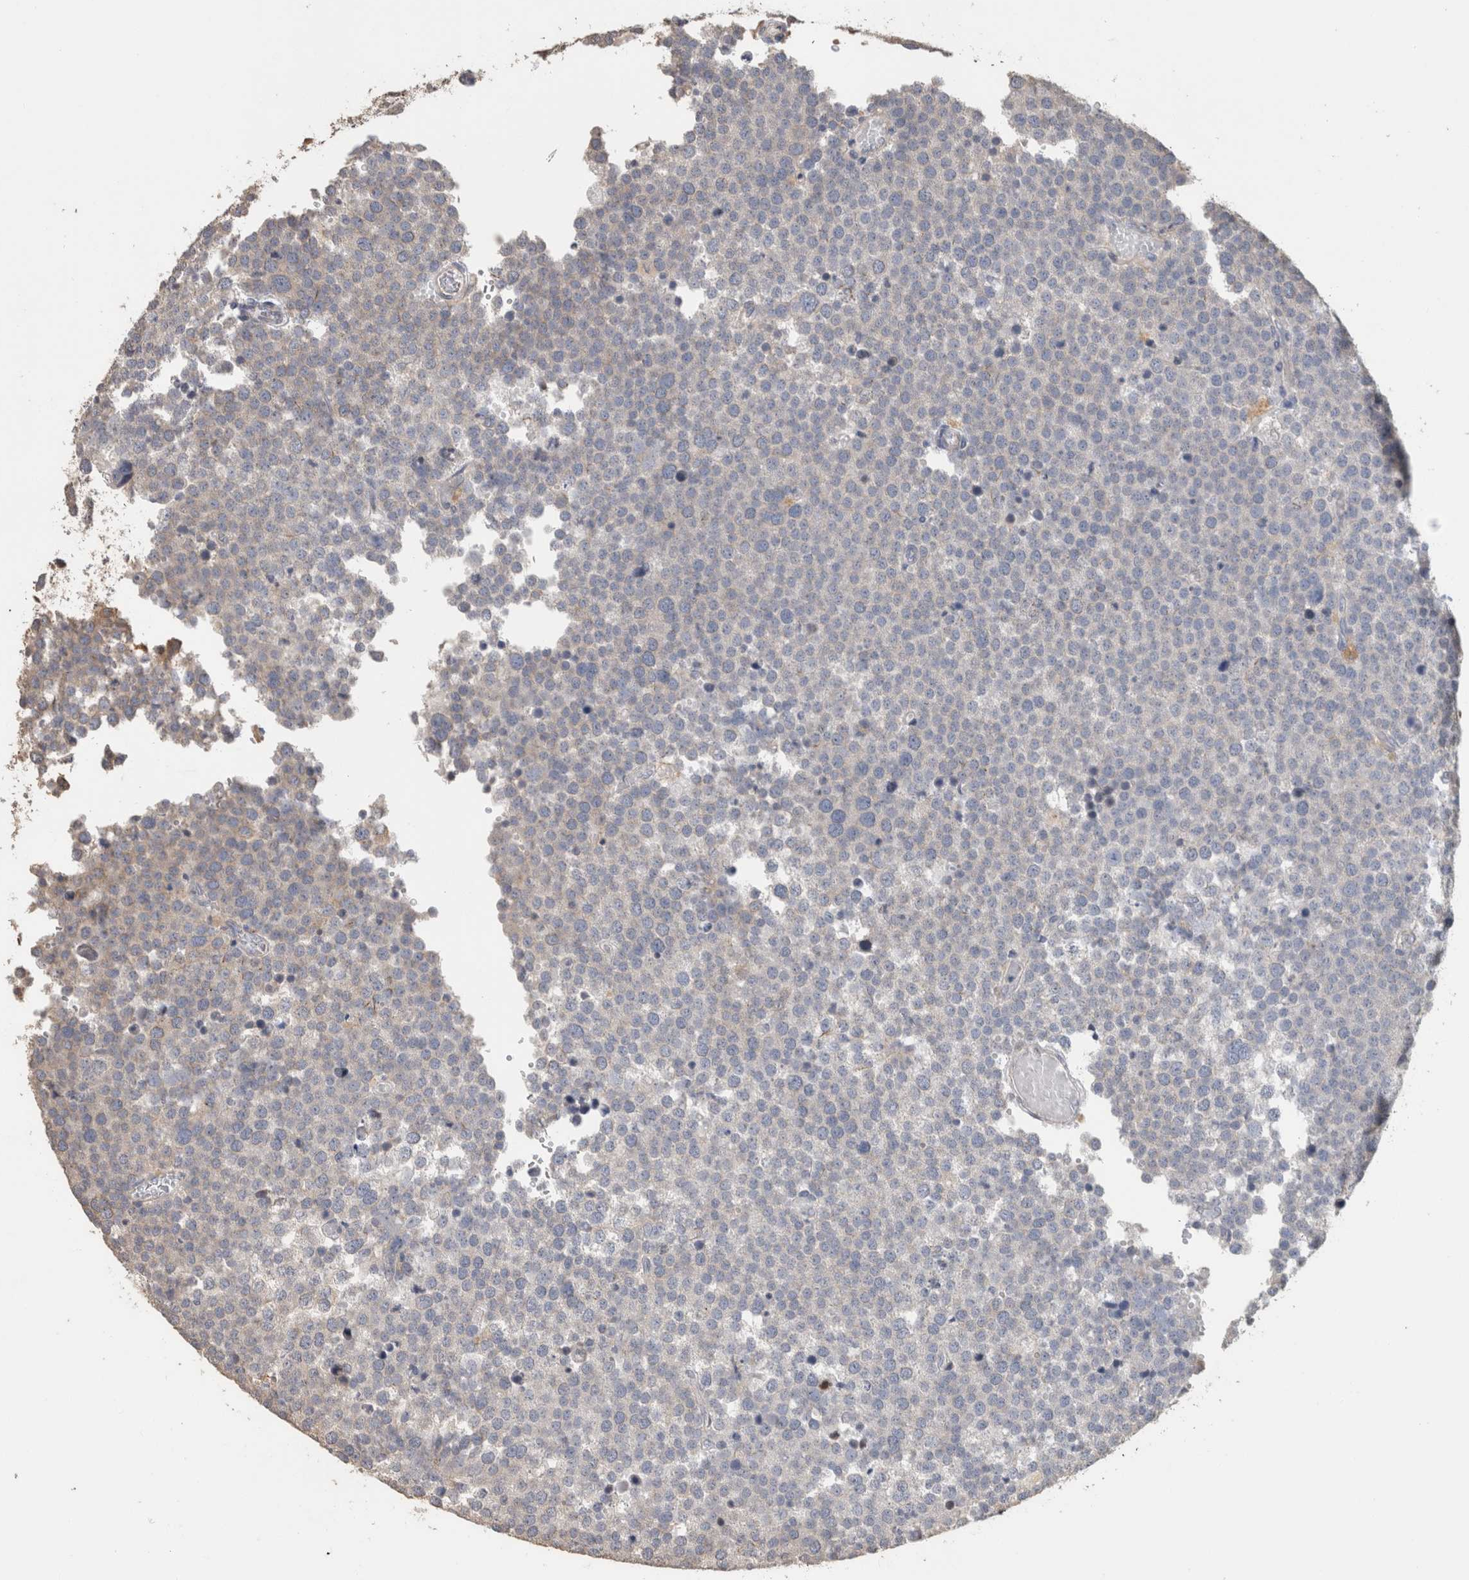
{"staining": {"intensity": "negative", "quantity": "none", "location": "none"}, "tissue": "testis cancer", "cell_type": "Tumor cells", "image_type": "cancer", "snomed": [{"axis": "morphology", "description": "Seminoma, NOS"}, {"axis": "topography", "description": "Testis"}], "caption": "Human testis cancer (seminoma) stained for a protein using immunohistochemistry shows no positivity in tumor cells.", "gene": "CLIP1", "patient": {"sex": "male", "age": 71}}